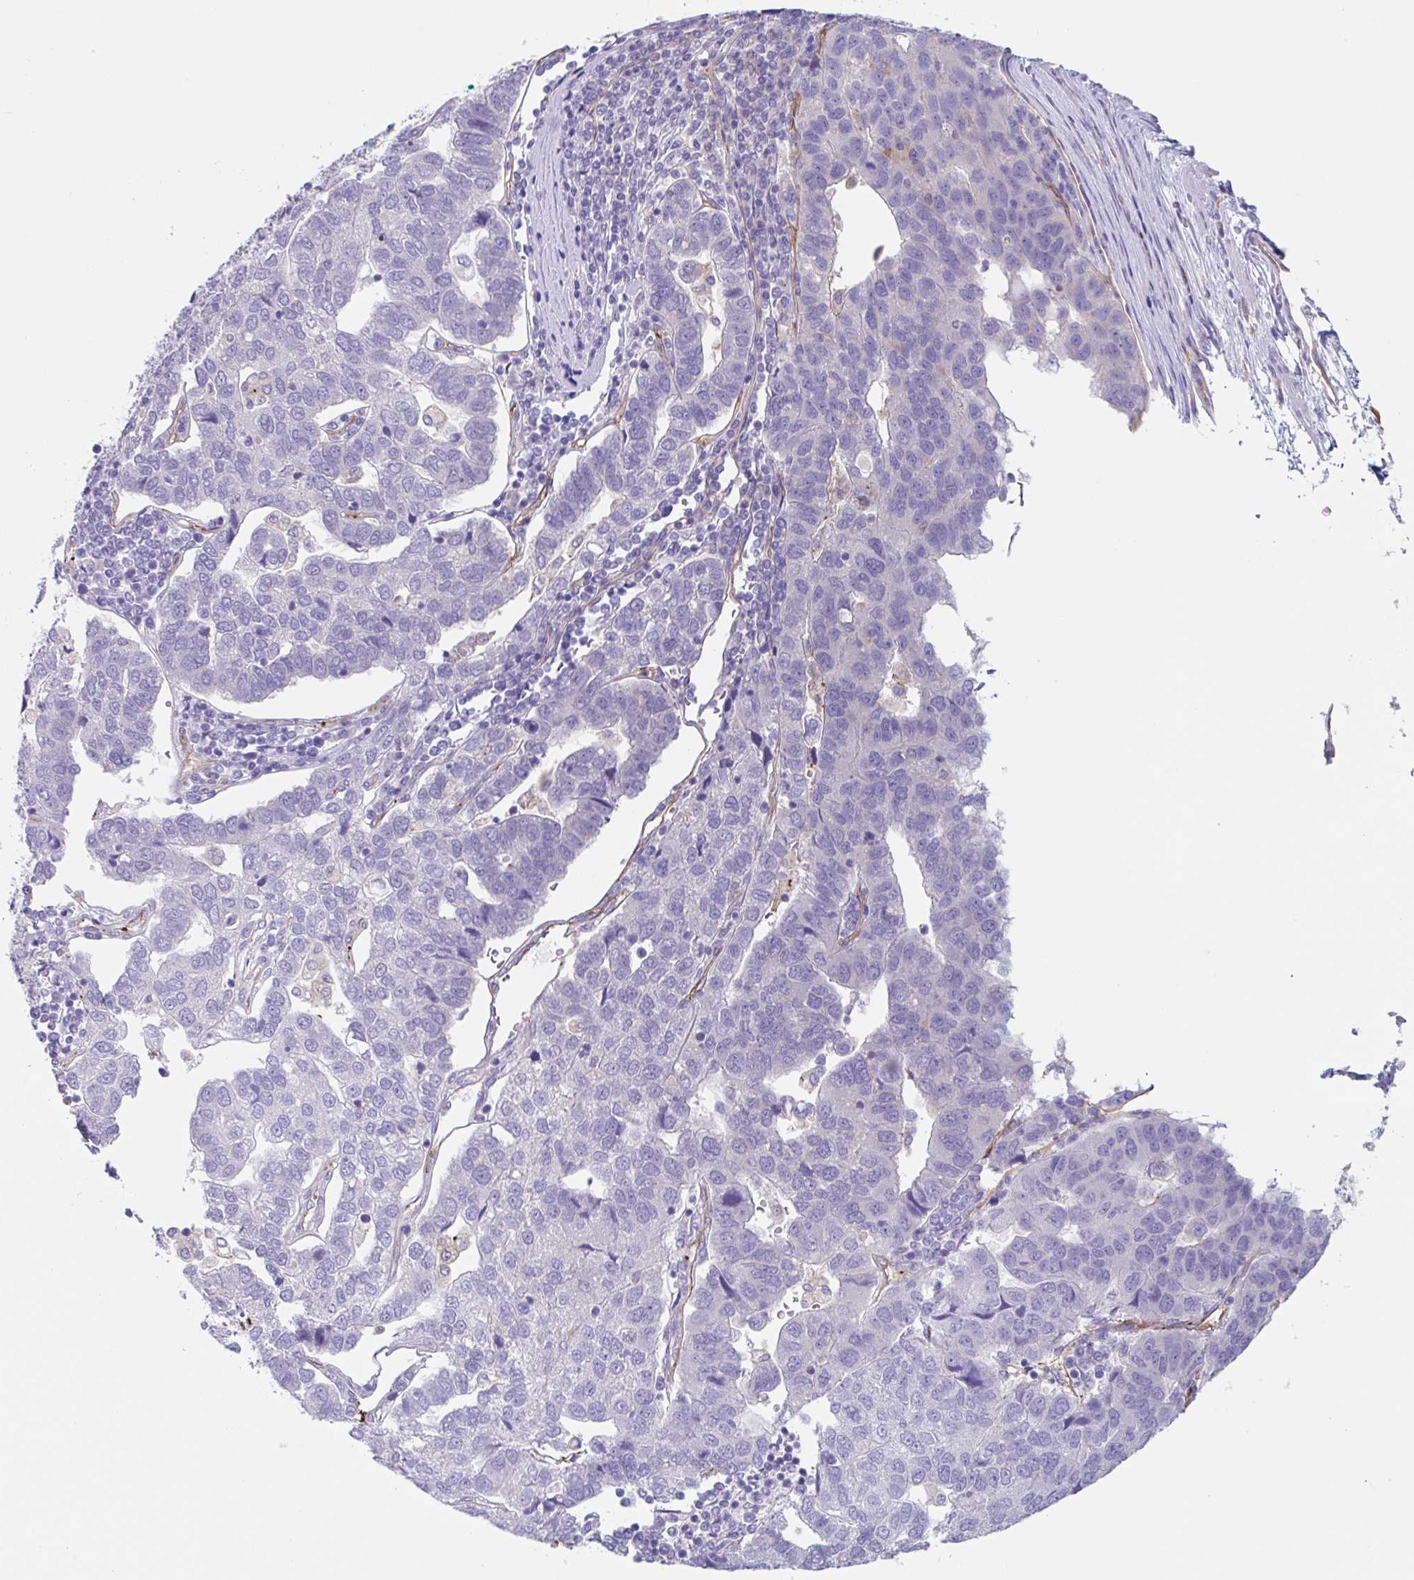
{"staining": {"intensity": "negative", "quantity": "none", "location": "none"}, "tissue": "pancreatic cancer", "cell_type": "Tumor cells", "image_type": "cancer", "snomed": [{"axis": "morphology", "description": "Adenocarcinoma, NOS"}, {"axis": "topography", "description": "Pancreas"}], "caption": "An immunohistochemistry (IHC) micrograph of adenocarcinoma (pancreatic) is shown. There is no staining in tumor cells of adenocarcinoma (pancreatic).", "gene": "EHD4", "patient": {"sex": "female", "age": 61}}